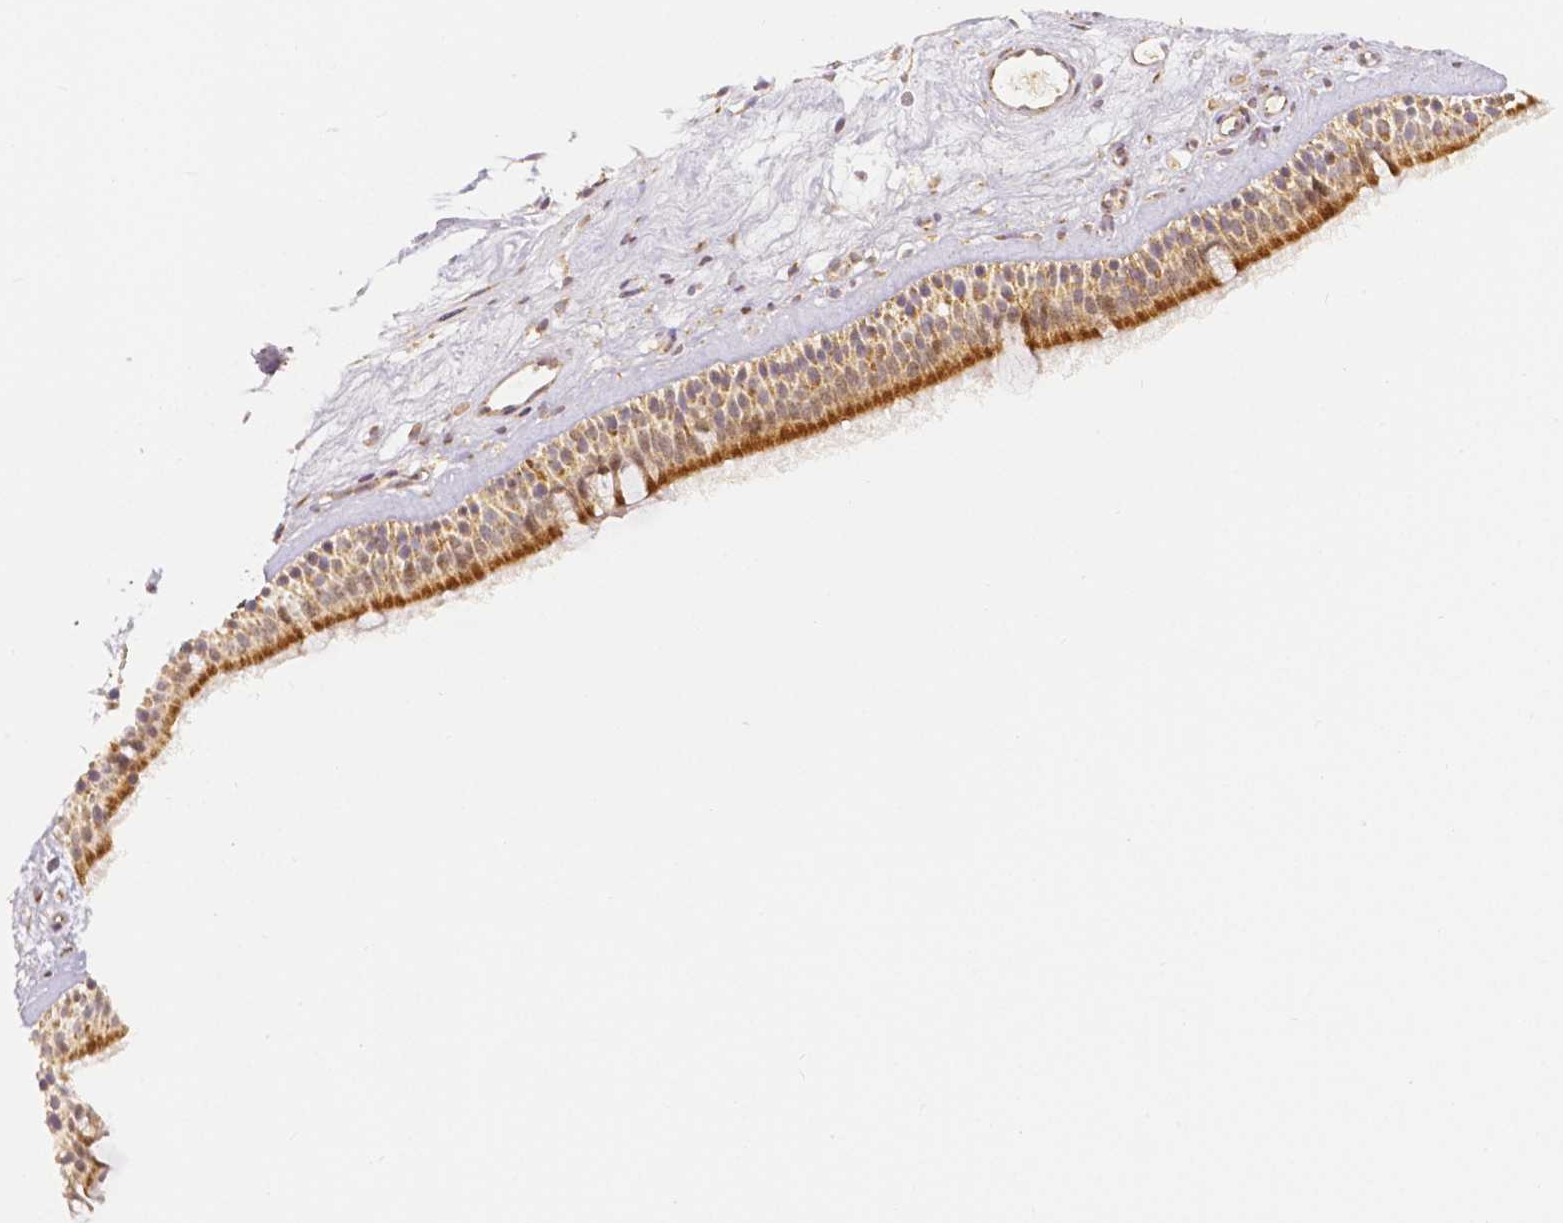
{"staining": {"intensity": "strong", "quantity": ">75%", "location": "cytoplasmic/membranous,nuclear"}, "tissue": "nasopharynx", "cell_type": "Respiratory epithelial cells", "image_type": "normal", "snomed": [{"axis": "morphology", "description": "Normal tissue, NOS"}, {"axis": "topography", "description": "Nasopharynx"}], "caption": "Normal nasopharynx was stained to show a protein in brown. There is high levels of strong cytoplasmic/membranous,nuclear staining in about >75% of respiratory epithelial cells. The protein is shown in brown color, while the nuclei are stained blue.", "gene": "RHOT1", "patient": {"sex": "male", "age": 68}}